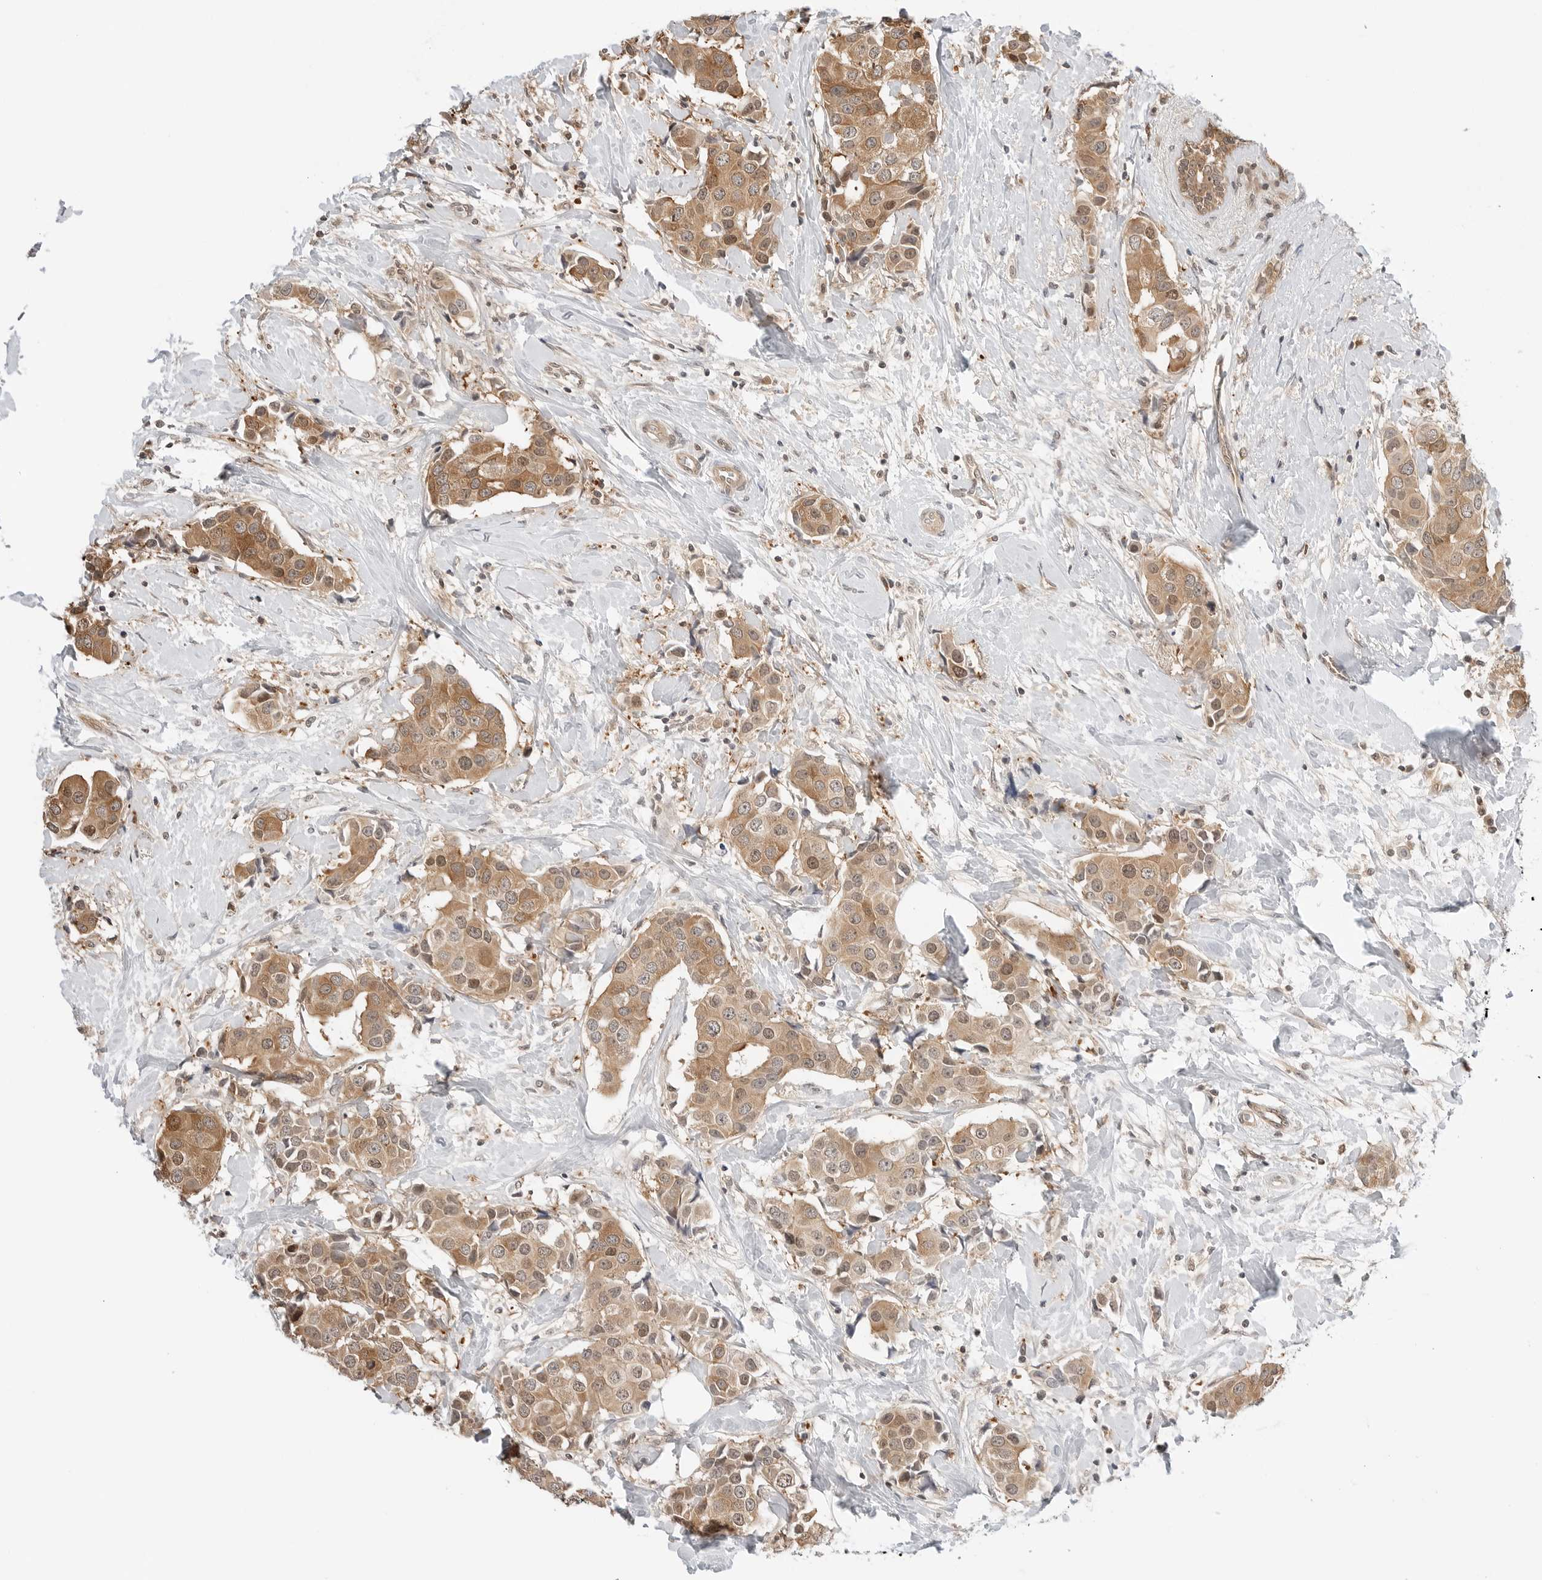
{"staining": {"intensity": "moderate", "quantity": ">75%", "location": "cytoplasmic/membranous,nuclear"}, "tissue": "breast cancer", "cell_type": "Tumor cells", "image_type": "cancer", "snomed": [{"axis": "morphology", "description": "Normal tissue, NOS"}, {"axis": "morphology", "description": "Duct carcinoma"}, {"axis": "topography", "description": "Breast"}], "caption": "Protein expression analysis of human breast cancer reveals moderate cytoplasmic/membranous and nuclear staining in approximately >75% of tumor cells. (IHC, brightfield microscopy, high magnification).", "gene": "NUDC", "patient": {"sex": "female", "age": 39}}